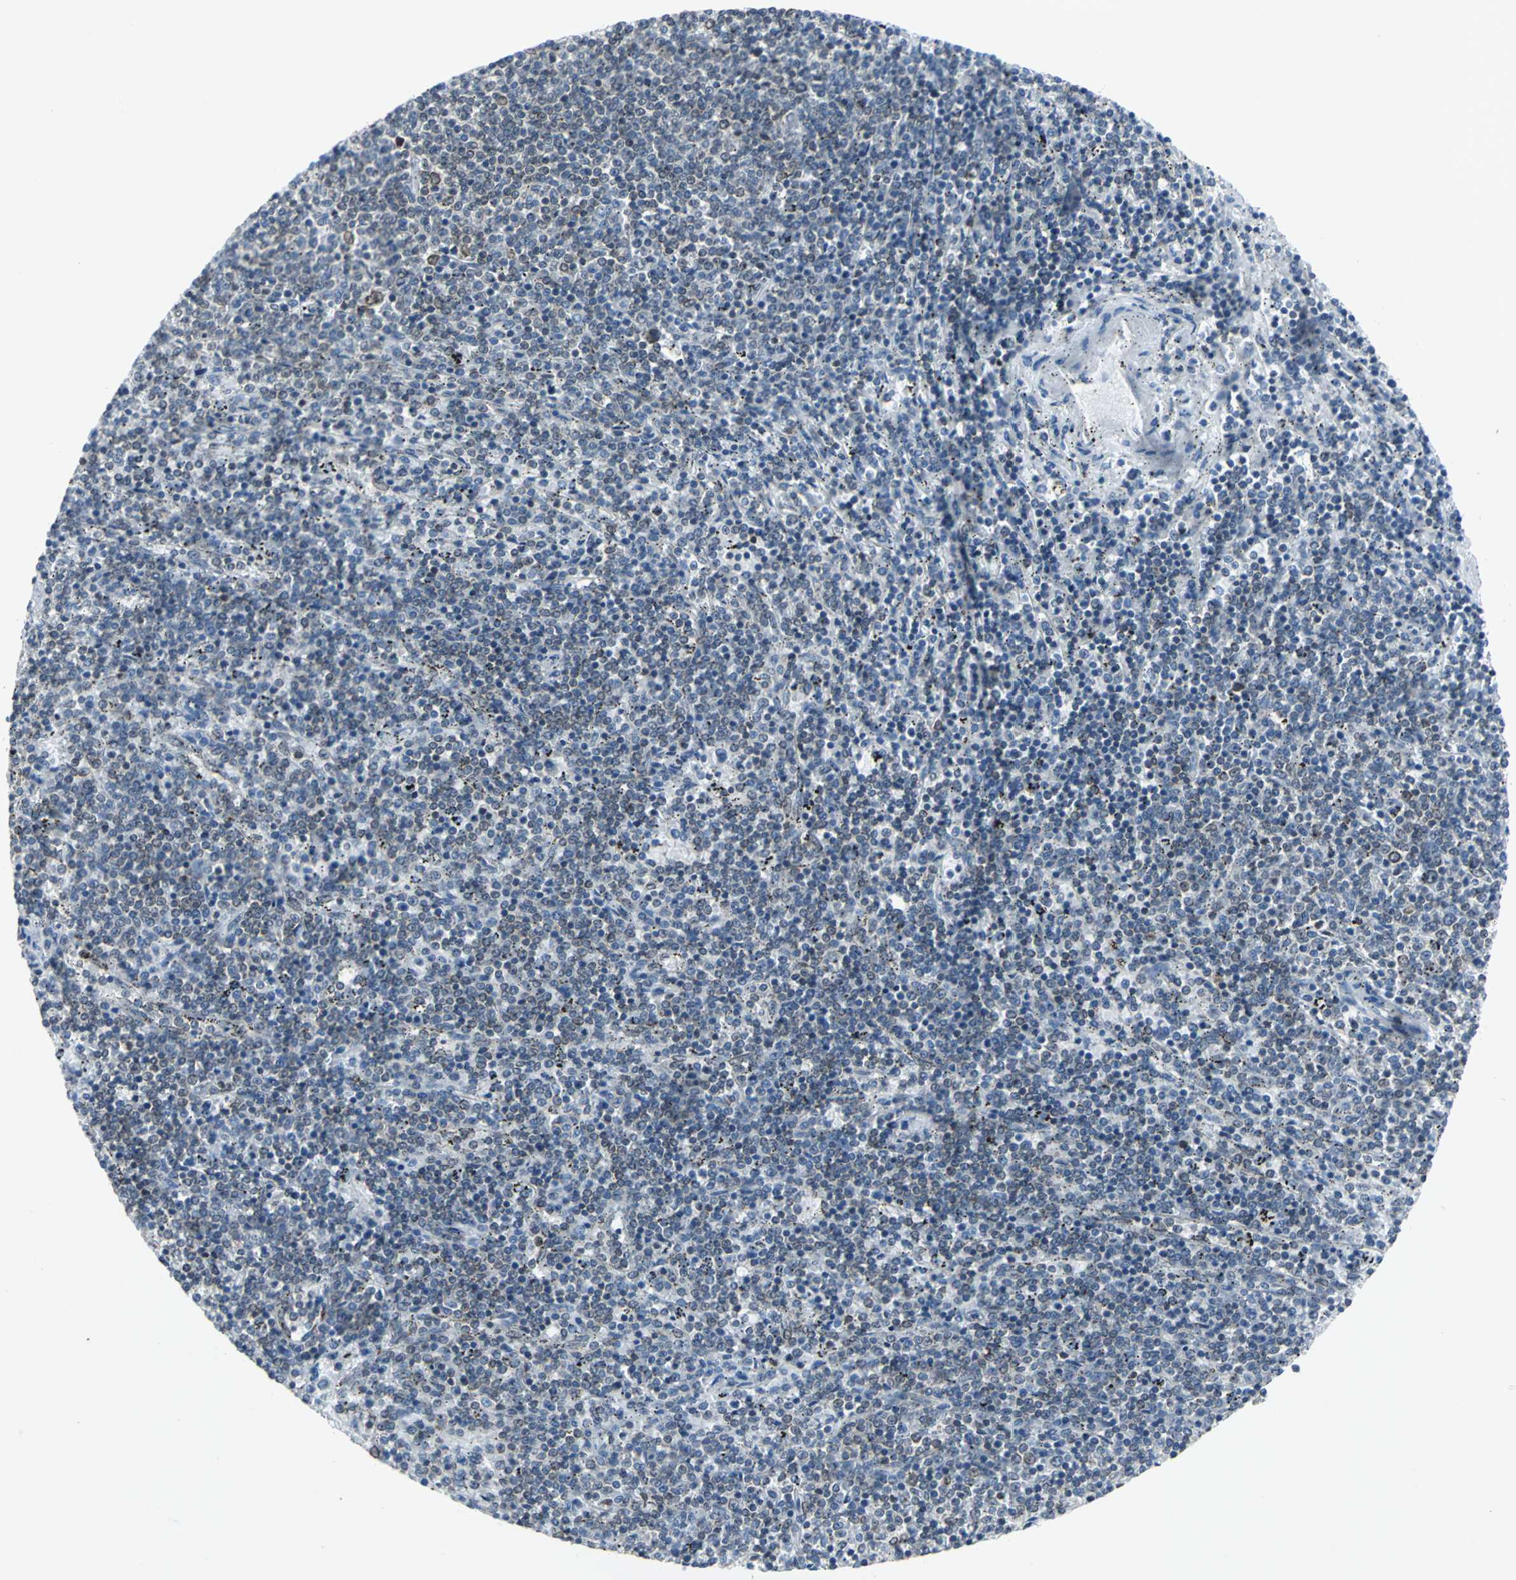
{"staining": {"intensity": "weak", "quantity": "25%-75%", "location": "cytoplasmic/membranous"}, "tissue": "lymphoma", "cell_type": "Tumor cells", "image_type": "cancer", "snomed": [{"axis": "morphology", "description": "Malignant lymphoma, non-Hodgkin's type, Low grade"}, {"axis": "topography", "description": "Spleen"}], "caption": "A brown stain shows weak cytoplasmic/membranous positivity of a protein in human lymphoma tumor cells.", "gene": "SNUPN", "patient": {"sex": "female", "age": 50}}